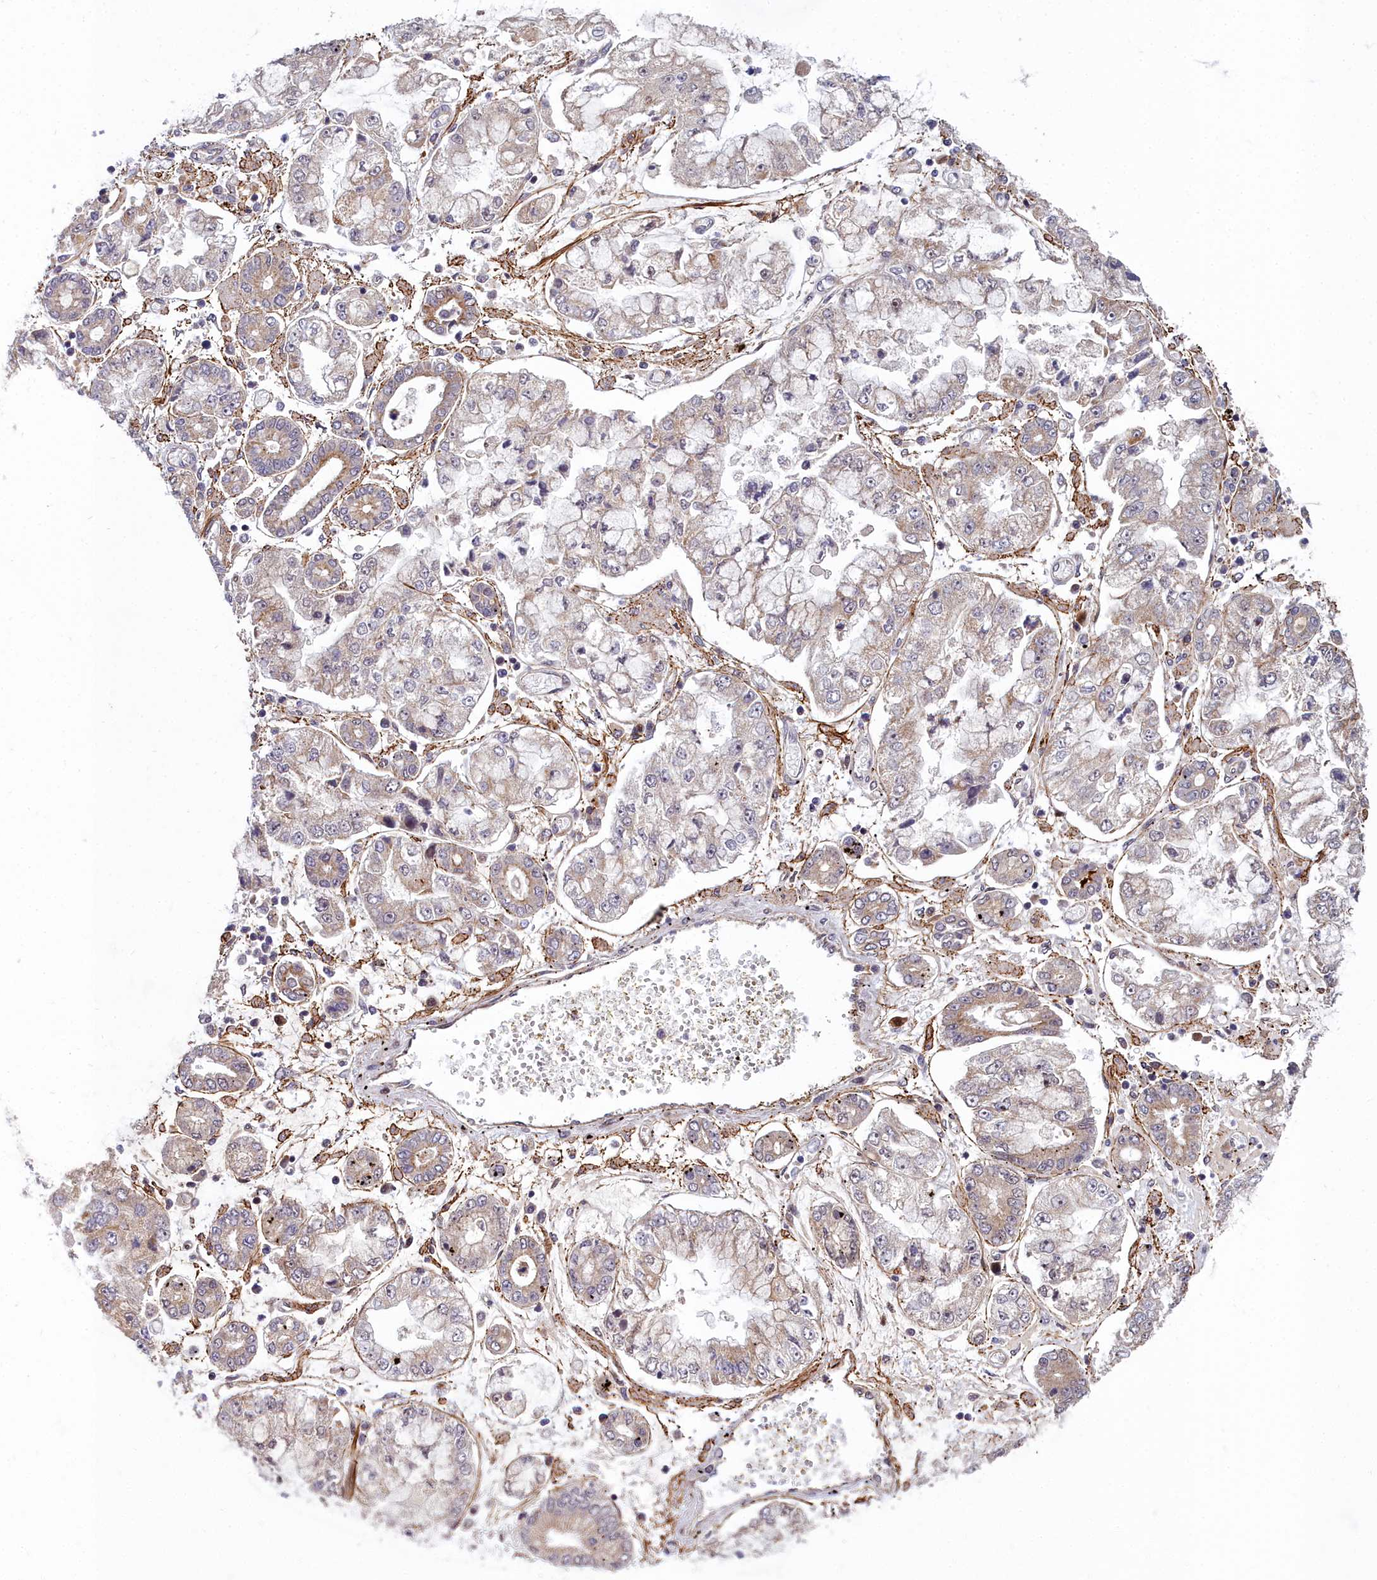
{"staining": {"intensity": "weak", "quantity": "<25%", "location": "cytoplasmic/membranous"}, "tissue": "stomach cancer", "cell_type": "Tumor cells", "image_type": "cancer", "snomed": [{"axis": "morphology", "description": "Adenocarcinoma, NOS"}, {"axis": "topography", "description": "Stomach"}], "caption": "Tumor cells are negative for protein expression in human adenocarcinoma (stomach).", "gene": "MRPS11", "patient": {"sex": "male", "age": 76}}